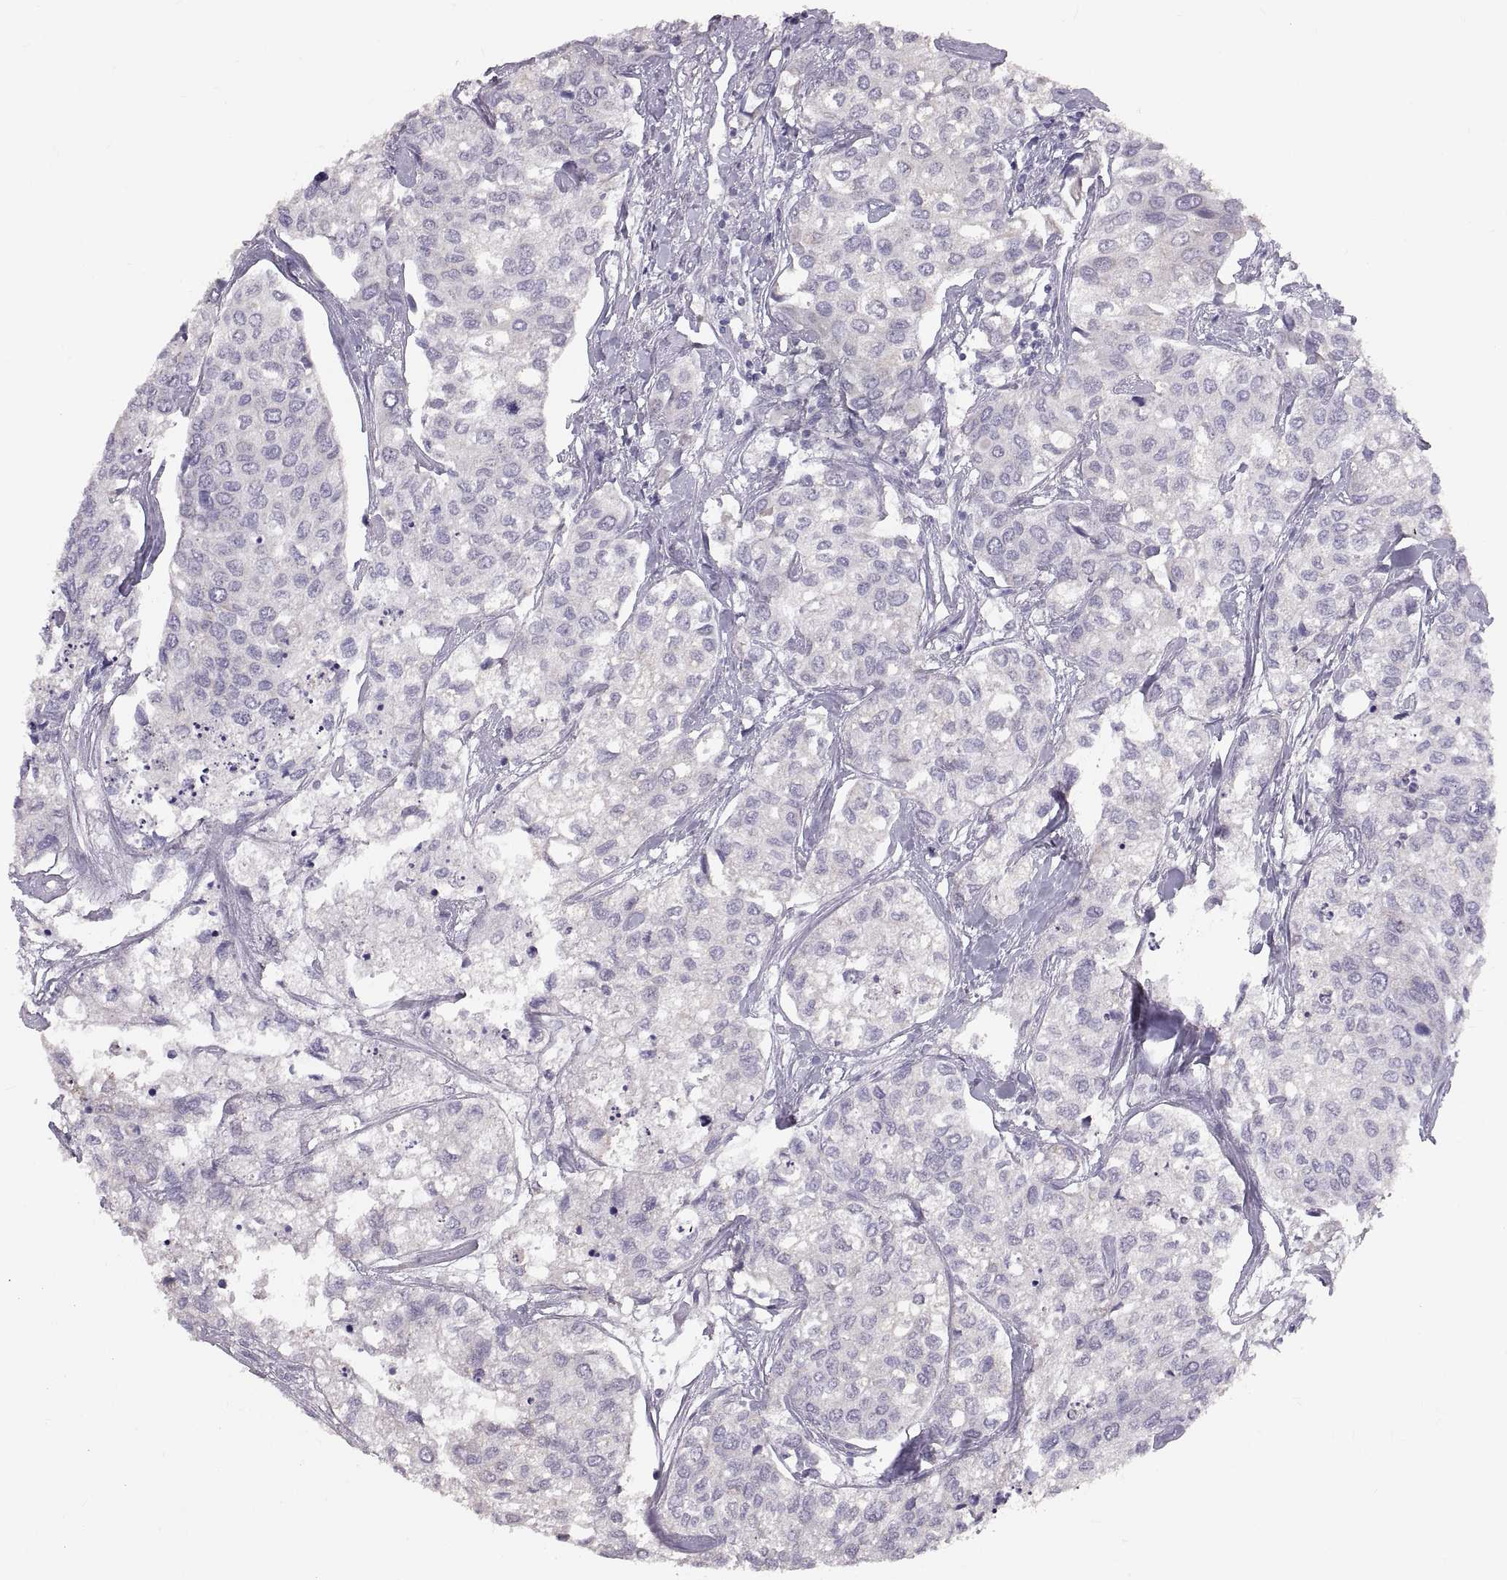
{"staining": {"intensity": "negative", "quantity": "none", "location": "none"}, "tissue": "urothelial cancer", "cell_type": "Tumor cells", "image_type": "cancer", "snomed": [{"axis": "morphology", "description": "Urothelial carcinoma, High grade"}, {"axis": "topography", "description": "Urinary bladder"}], "caption": "A micrograph of human urothelial carcinoma (high-grade) is negative for staining in tumor cells. Nuclei are stained in blue.", "gene": "WBP2NL", "patient": {"sex": "male", "age": 73}}